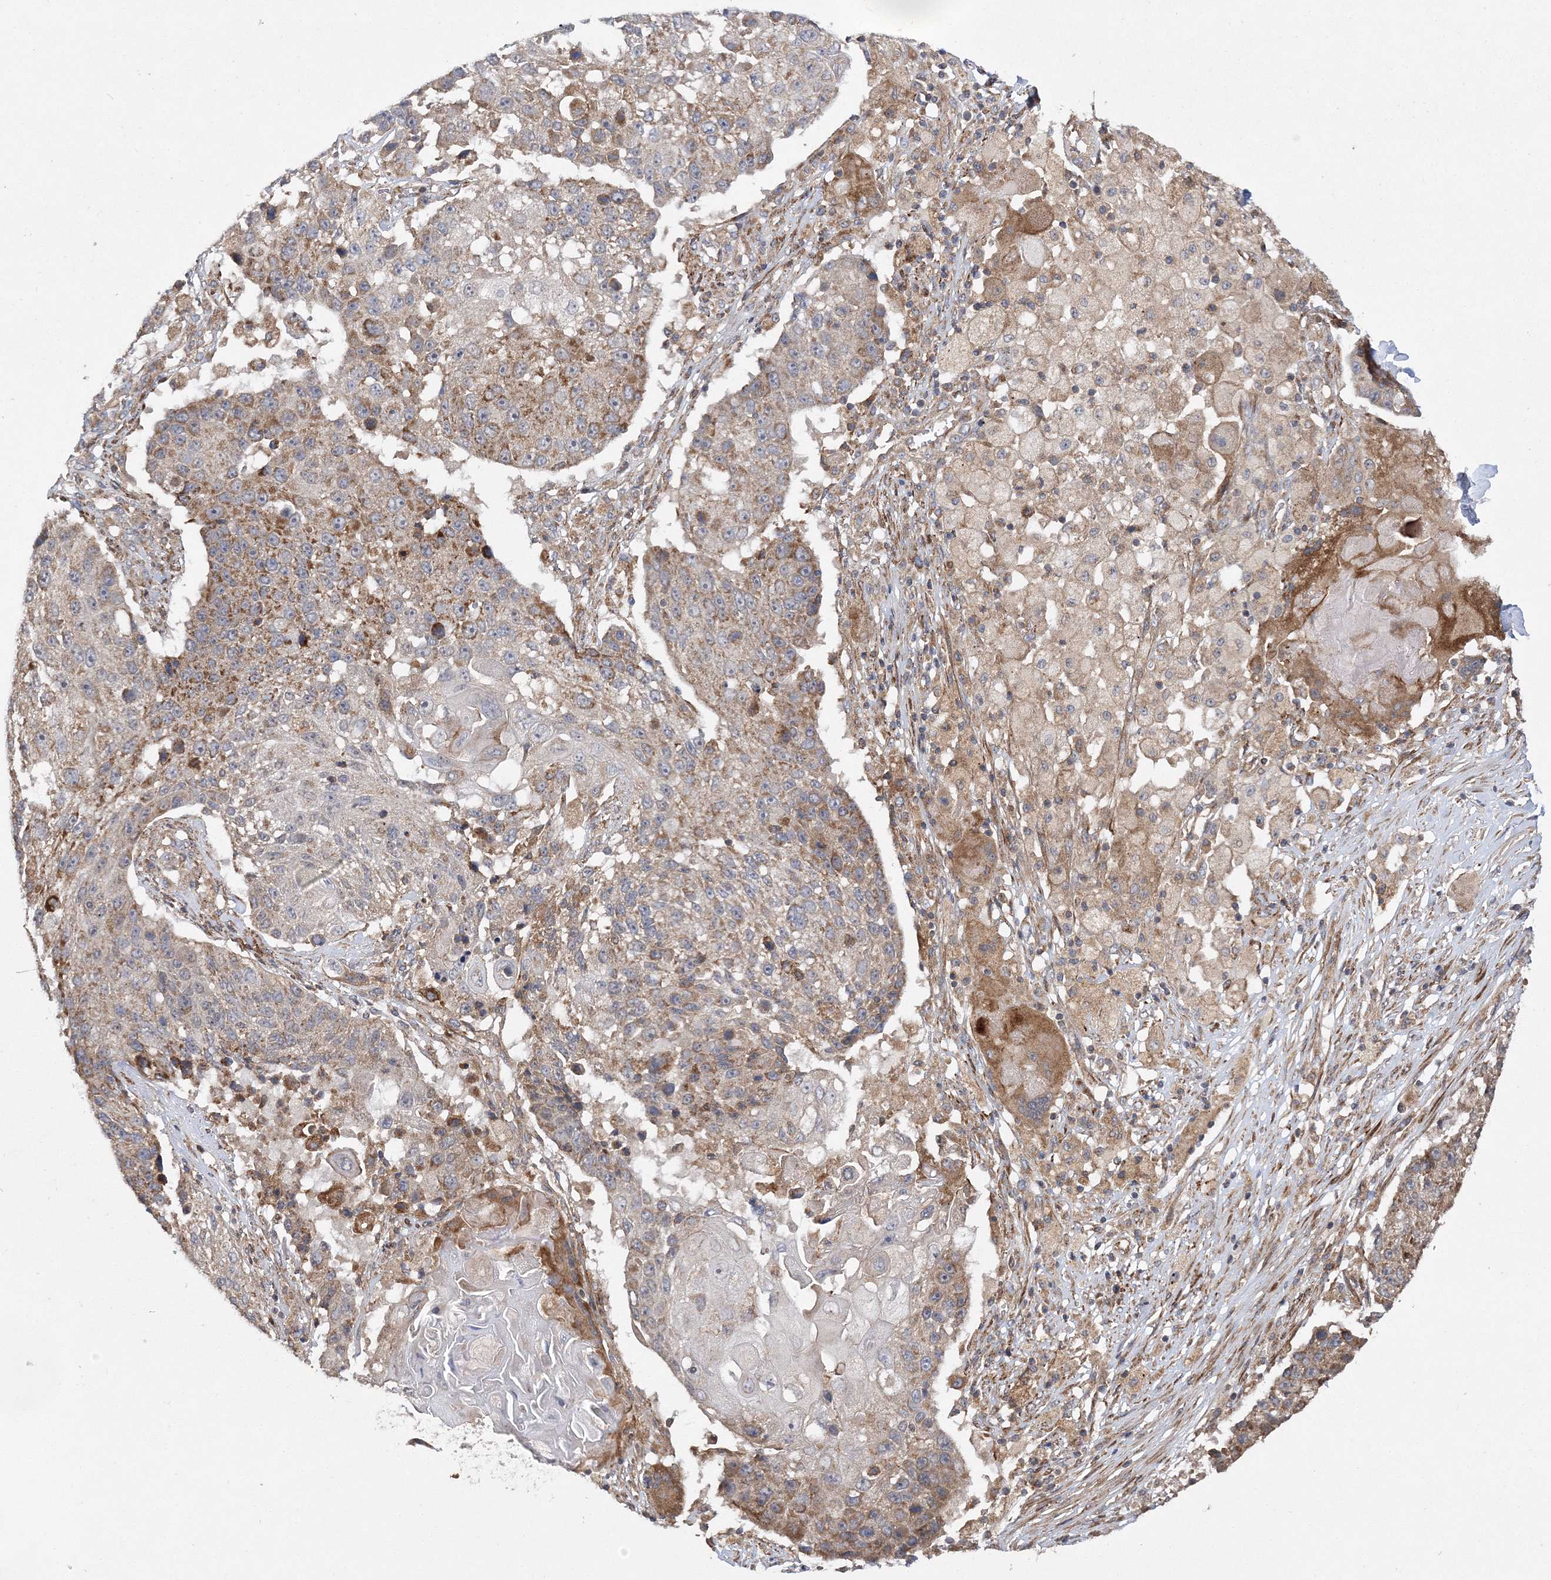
{"staining": {"intensity": "moderate", "quantity": "<25%", "location": "cytoplasmic/membranous"}, "tissue": "lung cancer", "cell_type": "Tumor cells", "image_type": "cancer", "snomed": [{"axis": "morphology", "description": "Squamous cell carcinoma, NOS"}, {"axis": "topography", "description": "Lung"}], "caption": "Immunohistochemical staining of lung cancer exhibits low levels of moderate cytoplasmic/membranous protein staining in approximately <25% of tumor cells. (DAB (3,3'-diaminobenzidine) IHC with brightfield microscopy, high magnification).", "gene": "DNAJC13", "patient": {"sex": "male", "age": 61}}